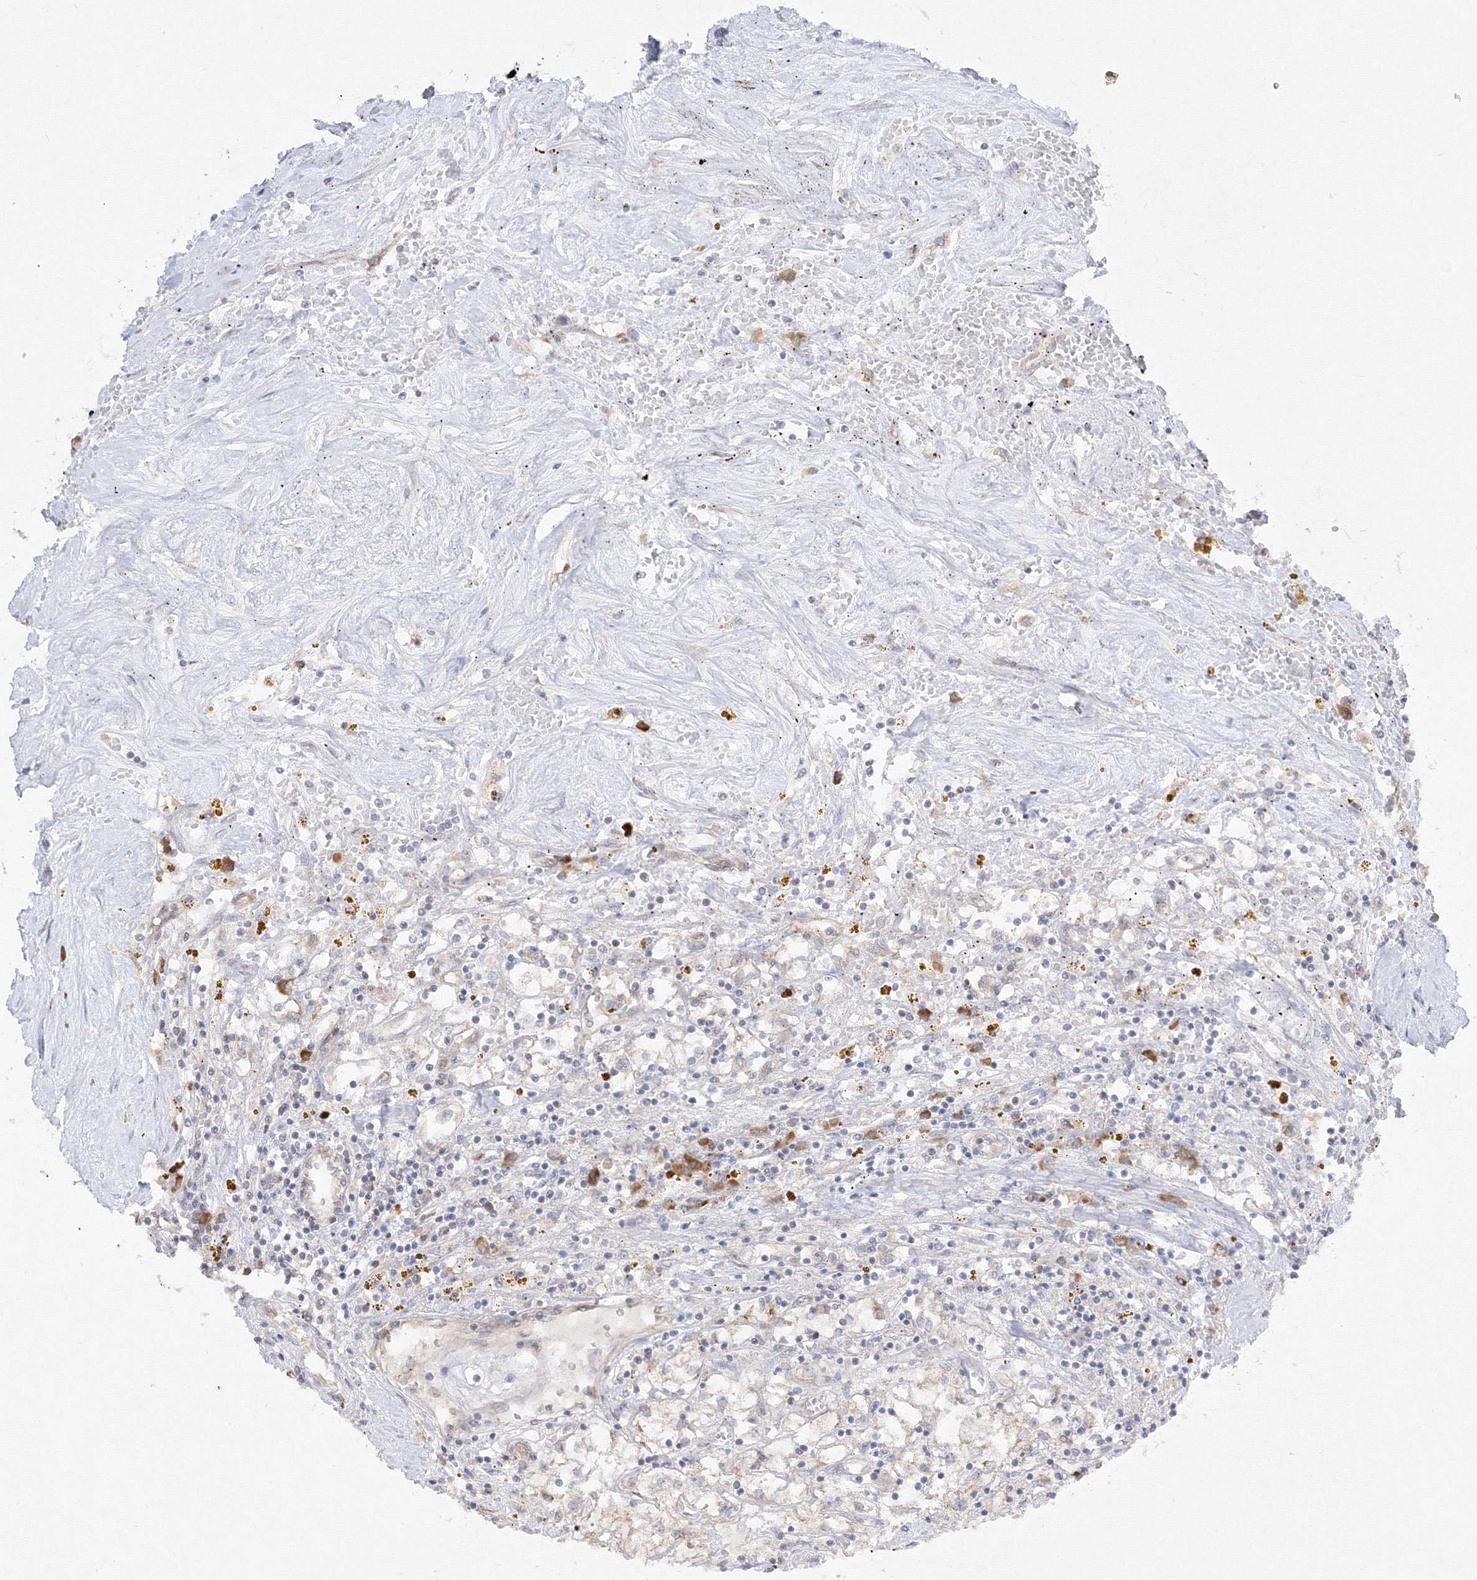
{"staining": {"intensity": "negative", "quantity": "none", "location": "none"}, "tissue": "renal cancer", "cell_type": "Tumor cells", "image_type": "cancer", "snomed": [{"axis": "morphology", "description": "Adenocarcinoma, NOS"}, {"axis": "topography", "description": "Kidney"}], "caption": "High magnification brightfield microscopy of renal cancer stained with DAB (3,3'-diaminobenzidine) (brown) and counterstained with hematoxylin (blue): tumor cells show no significant expression. The staining was performed using DAB (3,3'-diaminobenzidine) to visualize the protein expression in brown, while the nuclei were stained in blue with hematoxylin (Magnification: 20x).", "gene": "FBXL8", "patient": {"sex": "male", "age": 56}}